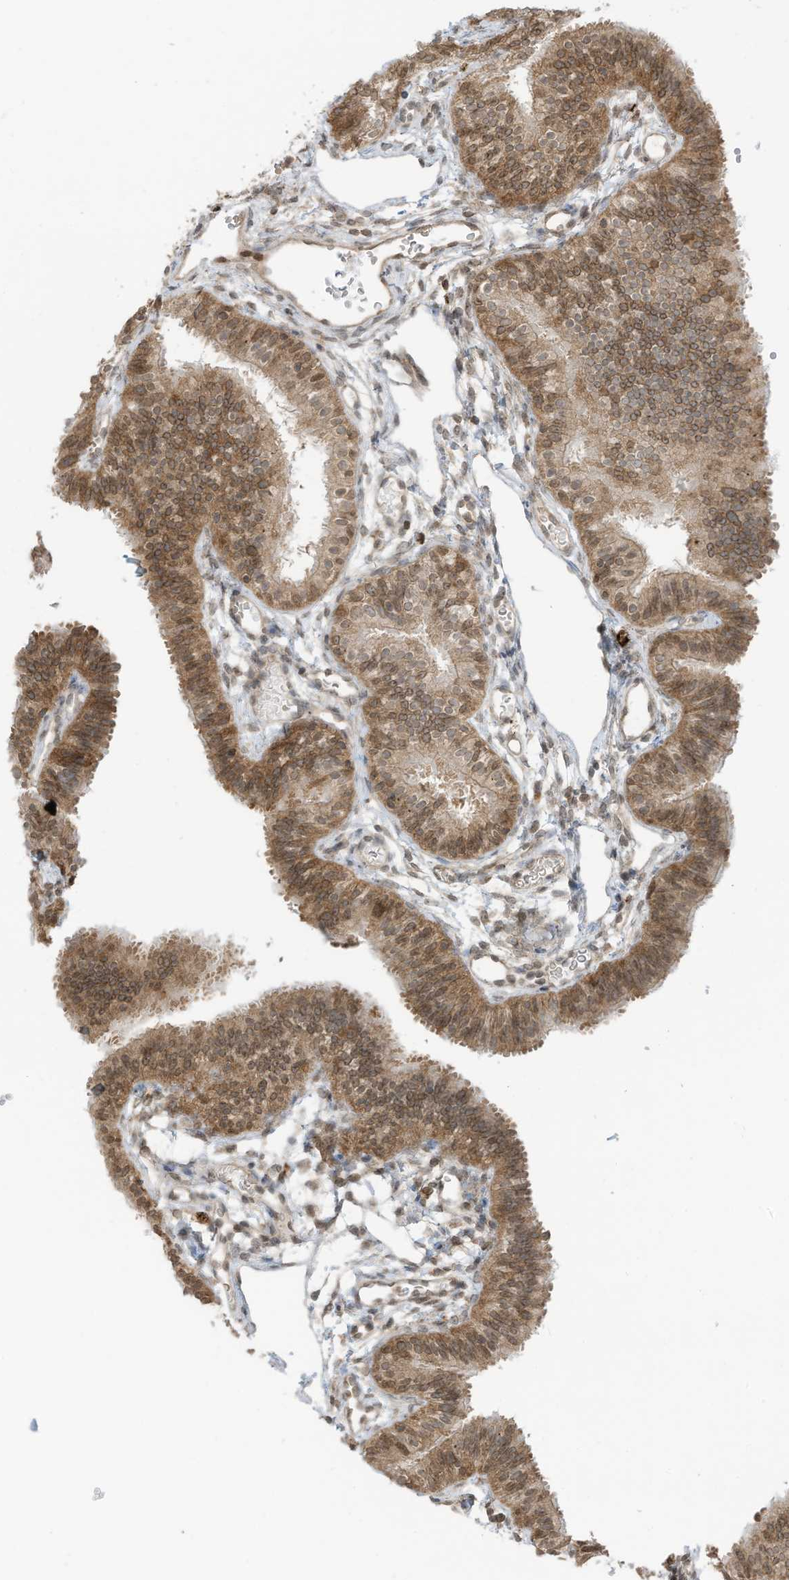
{"staining": {"intensity": "moderate", "quantity": "25%-75%", "location": "cytoplasmic/membranous,nuclear"}, "tissue": "fallopian tube", "cell_type": "Glandular cells", "image_type": "normal", "snomed": [{"axis": "morphology", "description": "Normal tissue, NOS"}, {"axis": "topography", "description": "Fallopian tube"}], "caption": "Immunohistochemical staining of unremarkable human fallopian tube demonstrates moderate cytoplasmic/membranous,nuclear protein expression in about 25%-75% of glandular cells. The staining was performed using DAB (3,3'-diaminobenzidine) to visualize the protein expression in brown, while the nuclei were stained in blue with hematoxylin (Magnification: 20x).", "gene": "KPNB1", "patient": {"sex": "female", "age": 35}}